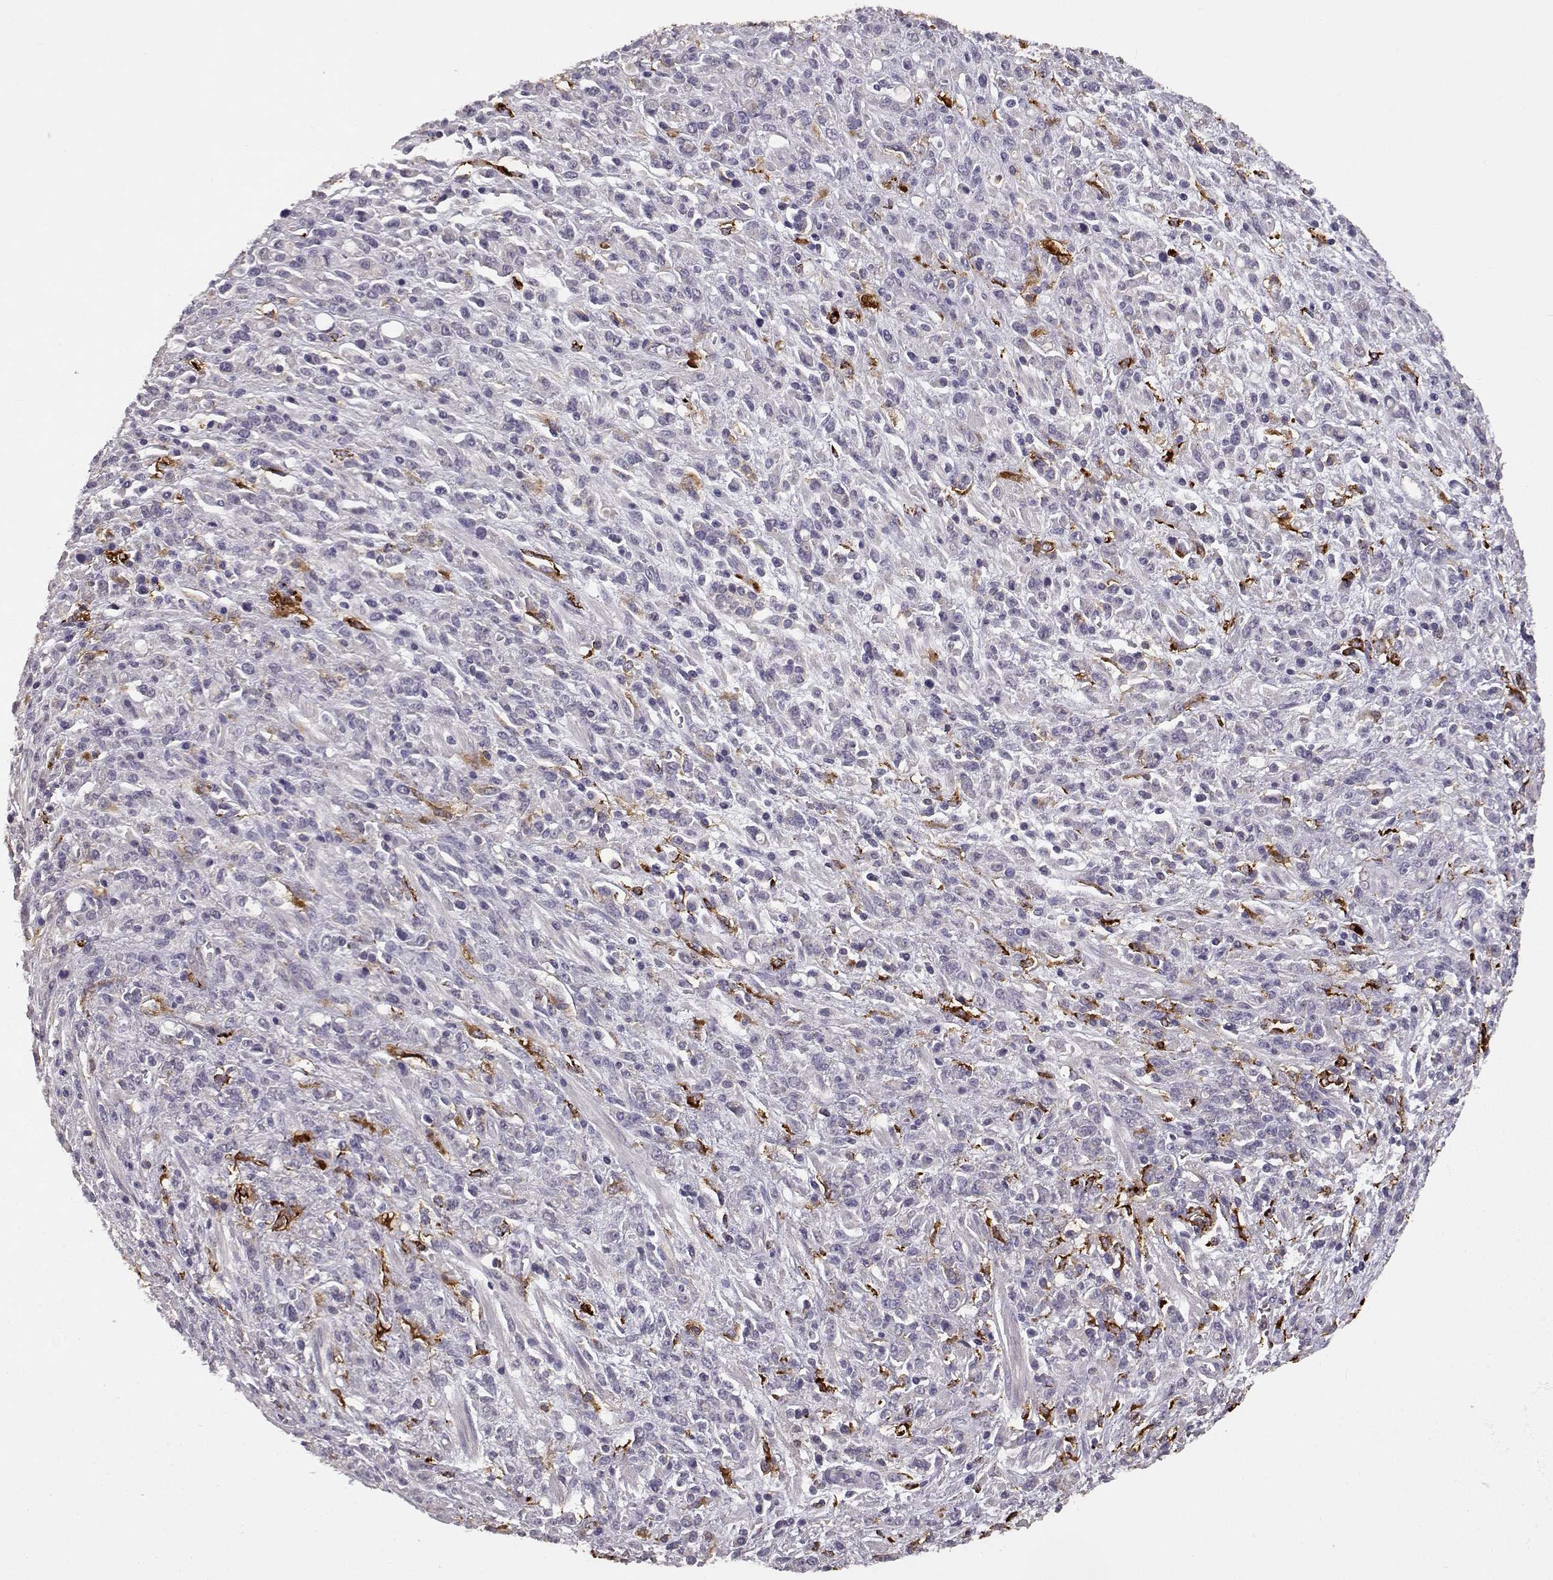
{"staining": {"intensity": "negative", "quantity": "none", "location": "none"}, "tissue": "stomach cancer", "cell_type": "Tumor cells", "image_type": "cancer", "snomed": [{"axis": "morphology", "description": "Adenocarcinoma, NOS"}, {"axis": "topography", "description": "Stomach"}], "caption": "IHC of stomach adenocarcinoma reveals no staining in tumor cells.", "gene": "CCNF", "patient": {"sex": "female", "age": 57}}